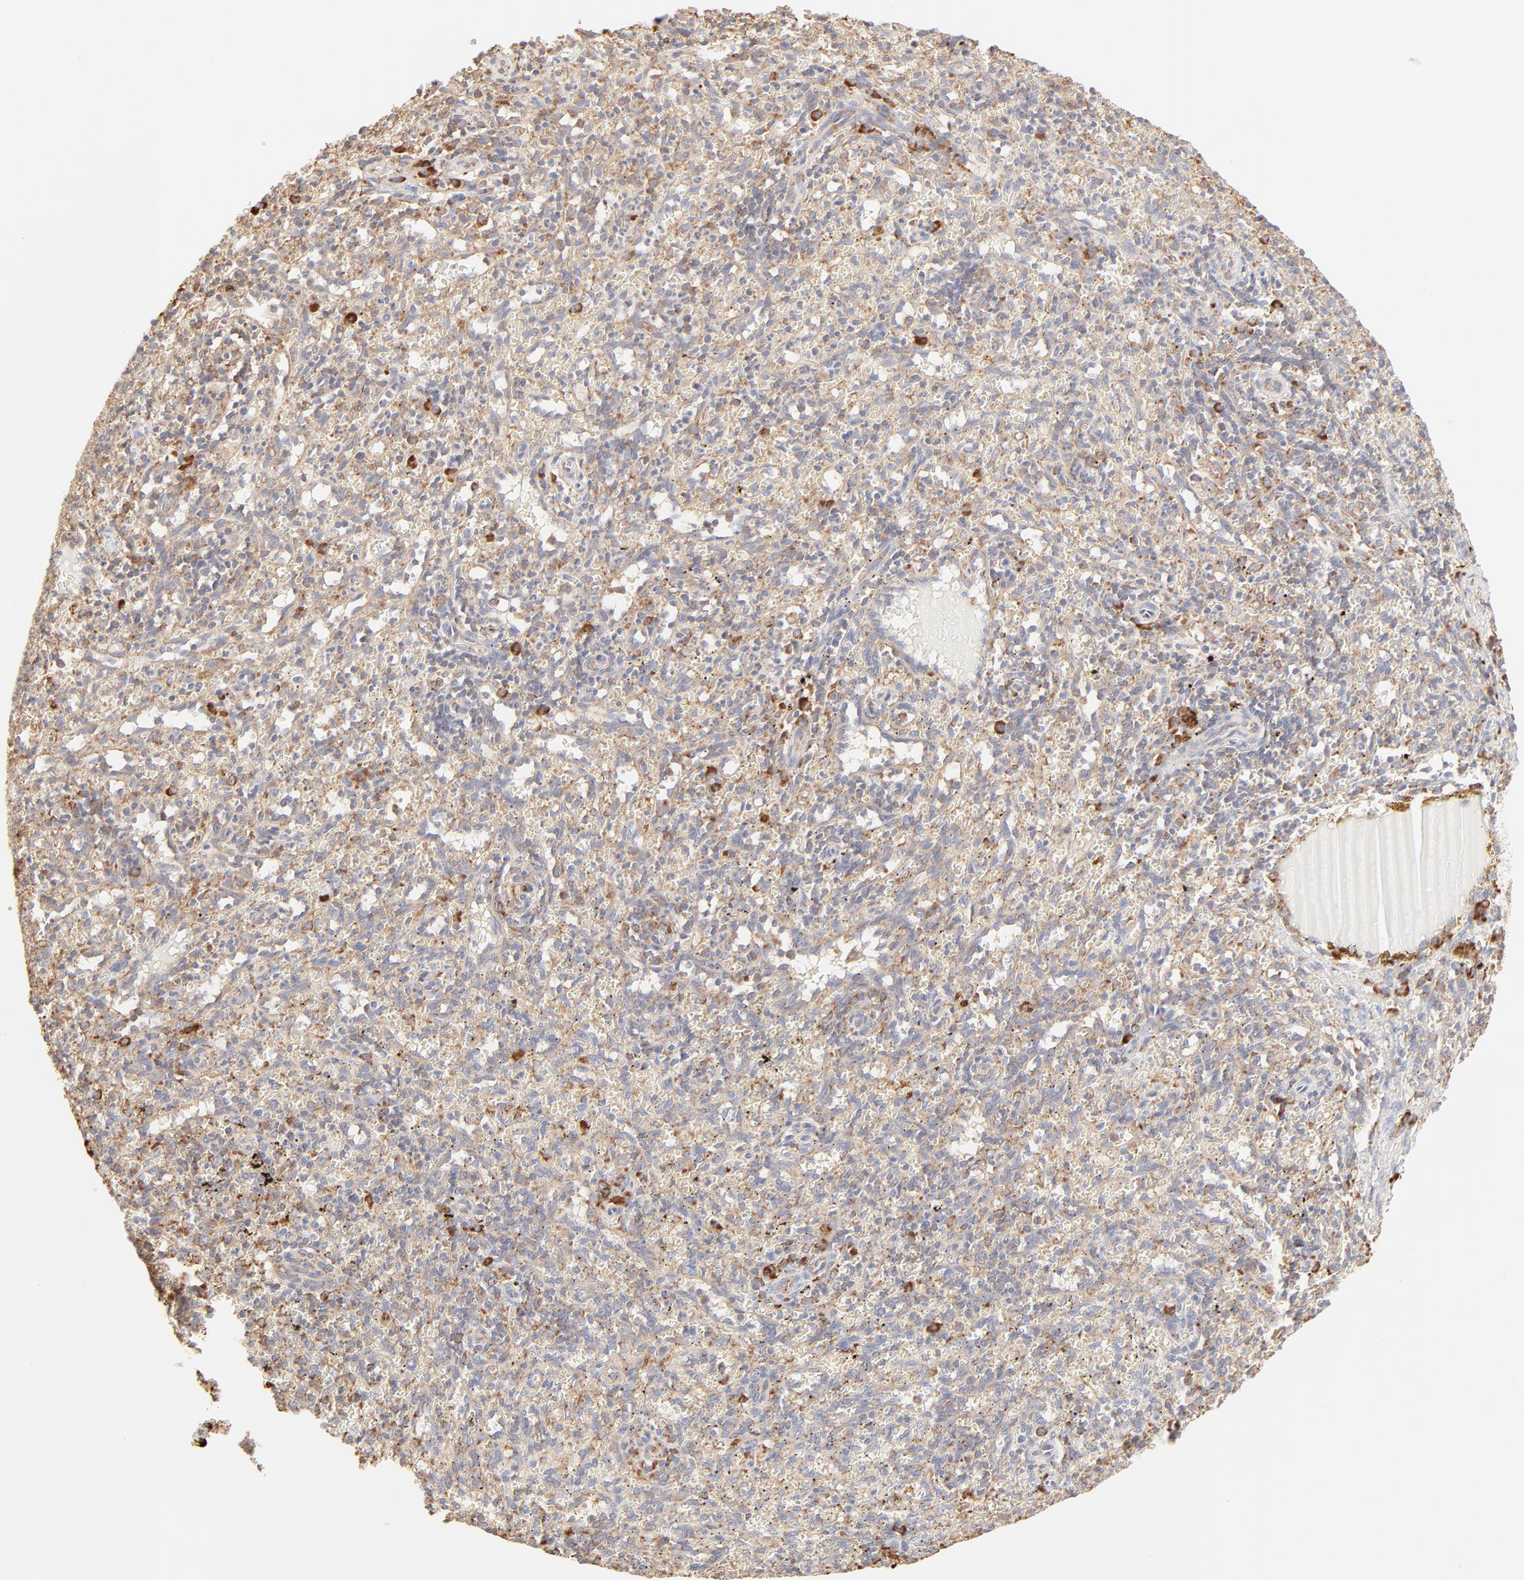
{"staining": {"intensity": "weak", "quantity": "25%-75%", "location": "cytoplasmic/membranous"}, "tissue": "spleen", "cell_type": "Cells in red pulp", "image_type": "normal", "snomed": [{"axis": "morphology", "description": "Normal tissue, NOS"}, {"axis": "topography", "description": "Spleen"}], "caption": "A histopathology image of human spleen stained for a protein shows weak cytoplasmic/membranous brown staining in cells in red pulp. Immunohistochemistry (ihc) stains the protein of interest in brown and the nuclei are stained blue.", "gene": "RPS20", "patient": {"sex": "female", "age": 10}}